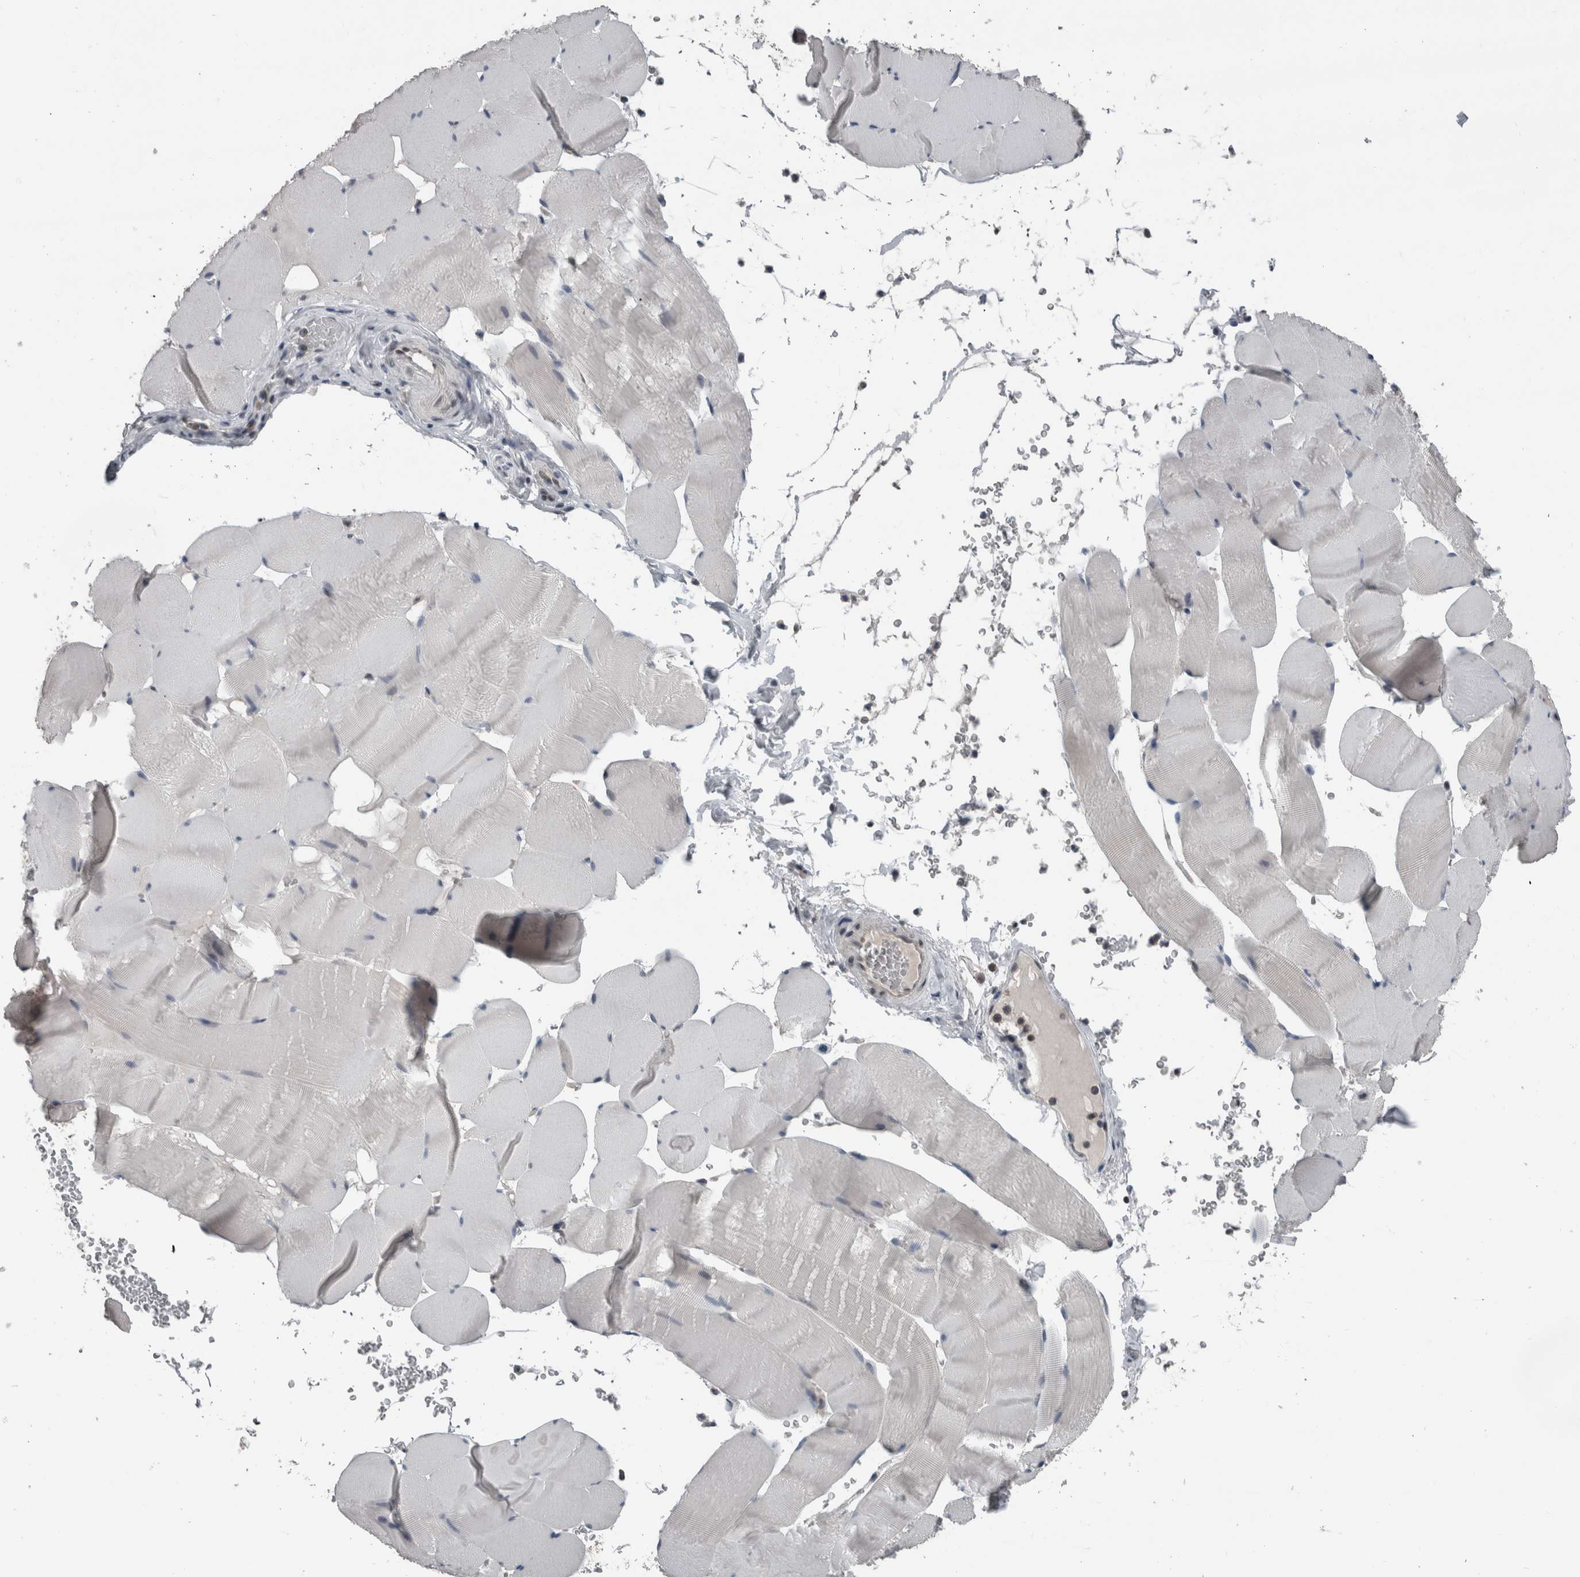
{"staining": {"intensity": "negative", "quantity": "none", "location": "none"}, "tissue": "skeletal muscle", "cell_type": "Myocytes", "image_type": "normal", "snomed": [{"axis": "morphology", "description": "Normal tissue, NOS"}, {"axis": "topography", "description": "Skeletal muscle"}], "caption": "High magnification brightfield microscopy of benign skeletal muscle stained with DAB (brown) and counterstained with hematoxylin (blue): myocytes show no significant positivity. Brightfield microscopy of immunohistochemistry stained with DAB (brown) and hematoxylin (blue), captured at high magnification.", "gene": "ZBTB21", "patient": {"sex": "male", "age": 62}}